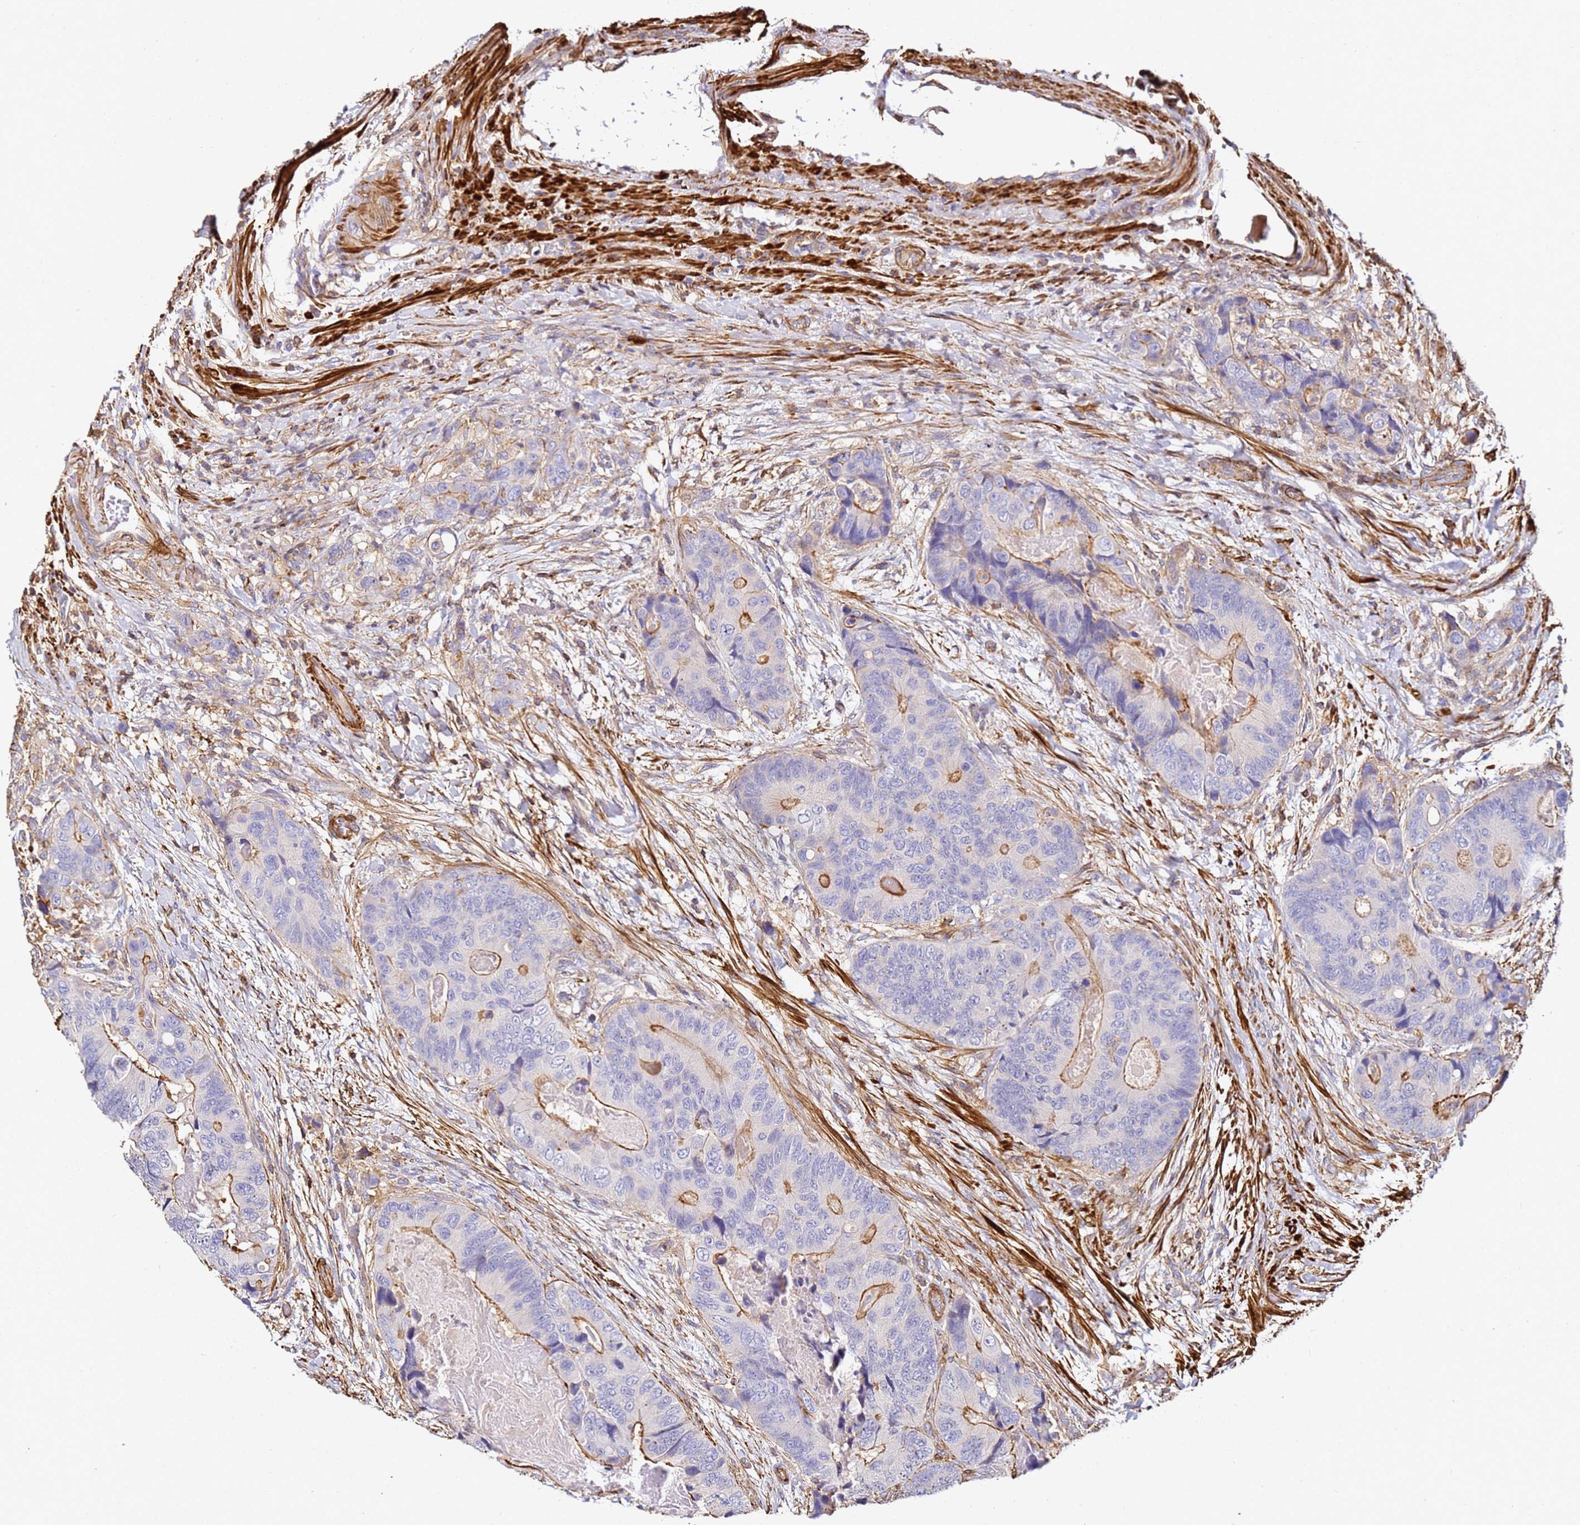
{"staining": {"intensity": "moderate", "quantity": "25%-75%", "location": "cytoplasmic/membranous"}, "tissue": "colorectal cancer", "cell_type": "Tumor cells", "image_type": "cancer", "snomed": [{"axis": "morphology", "description": "Adenocarcinoma, NOS"}, {"axis": "topography", "description": "Colon"}], "caption": "Immunohistochemical staining of human colorectal cancer (adenocarcinoma) demonstrates medium levels of moderate cytoplasmic/membranous protein expression in approximately 25%-75% of tumor cells.", "gene": "ZNF671", "patient": {"sex": "male", "age": 84}}